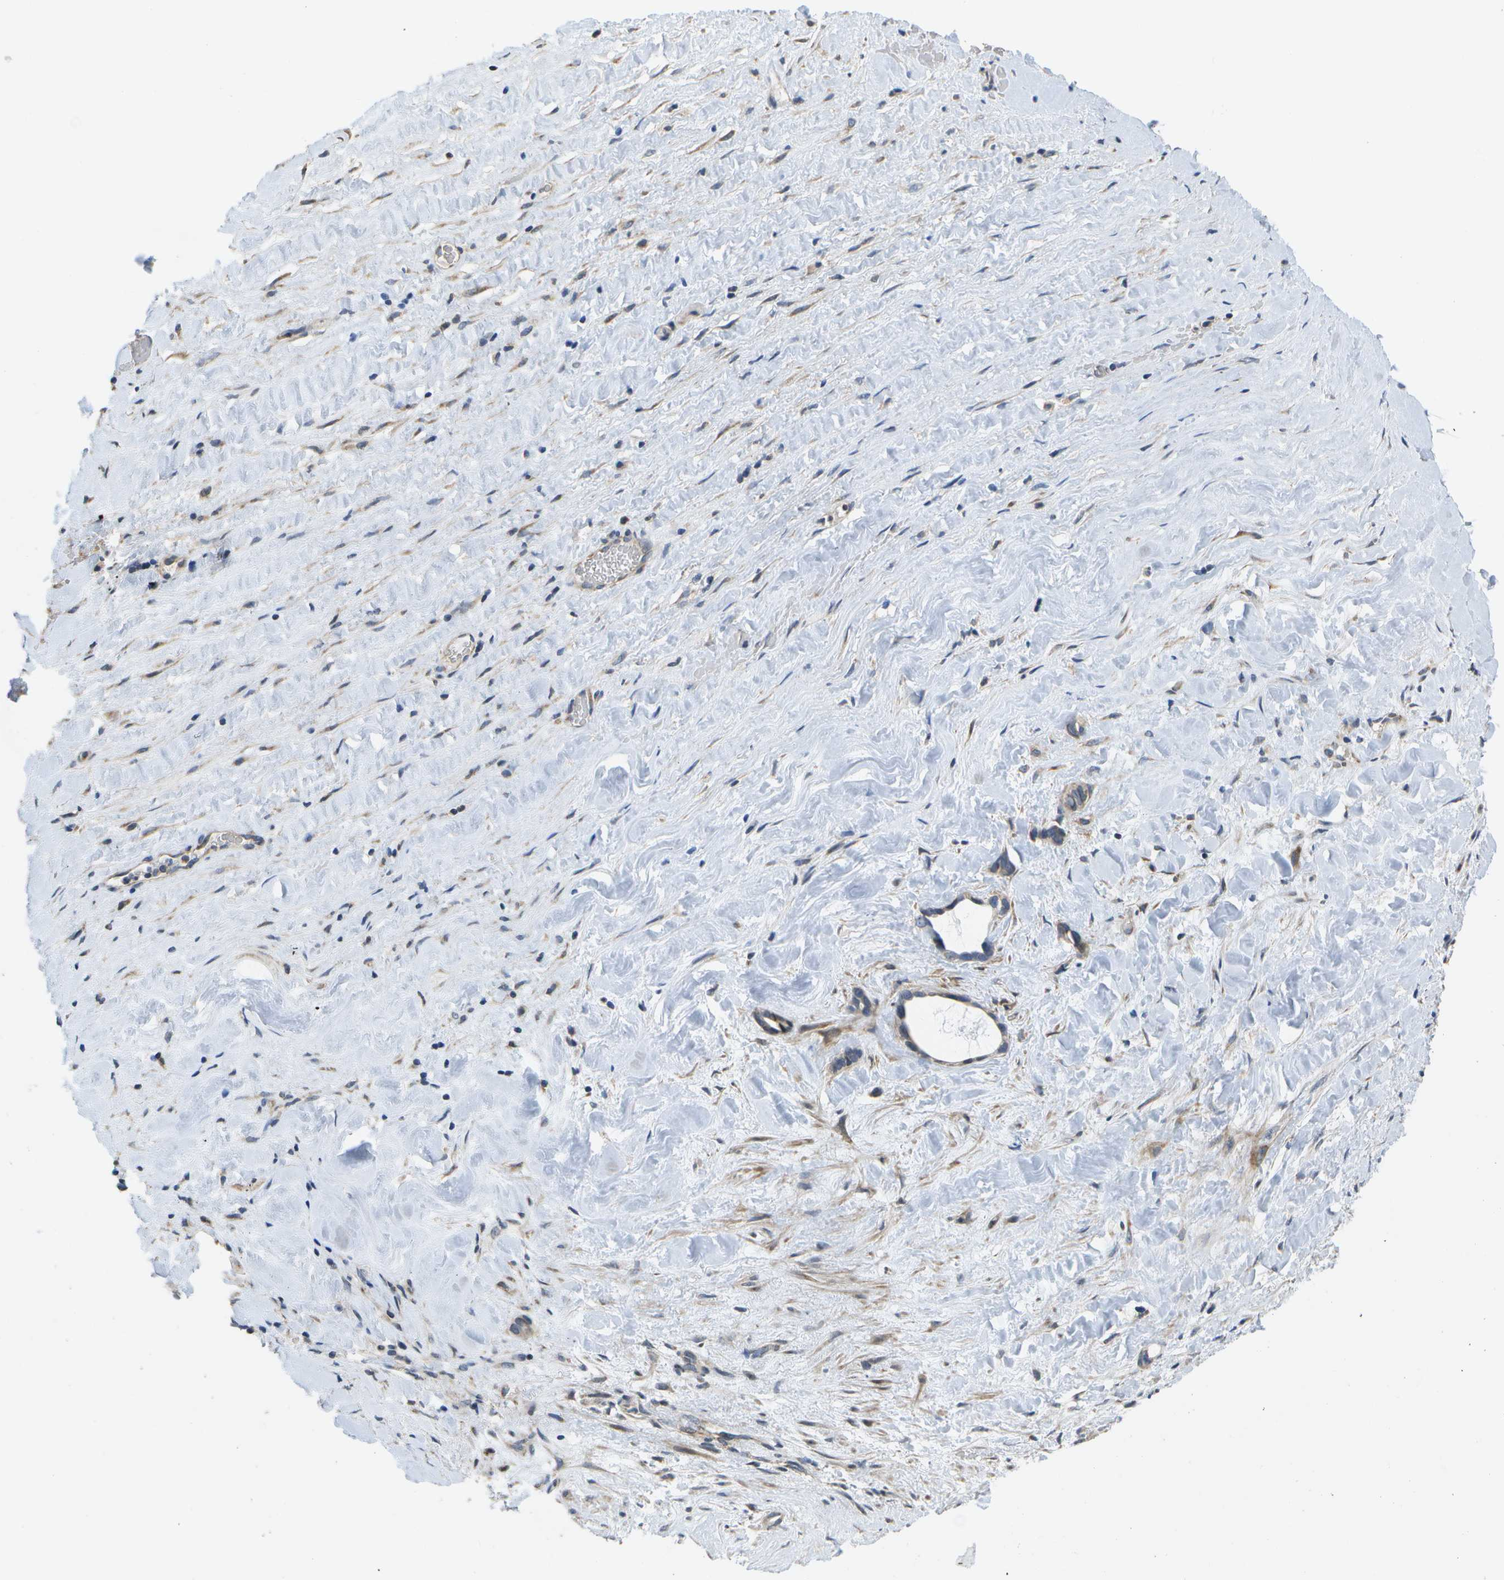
{"staining": {"intensity": "weak", "quantity": "25%-75%", "location": "cytoplasmic/membranous"}, "tissue": "liver cancer", "cell_type": "Tumor cells", "image_type": "cancer", "snomed": [{"axis": "morphology", "description": "Cholangiocarcinoma"}, {"axis": "topography", "description": "Liver"}], "caption": "A brown stain highlights weak cytoplasmic/membranous staining of a protein in liver cancer tumor cells.", "gene": "HADHA", "patient": {"sex": "female", "age": 65}}